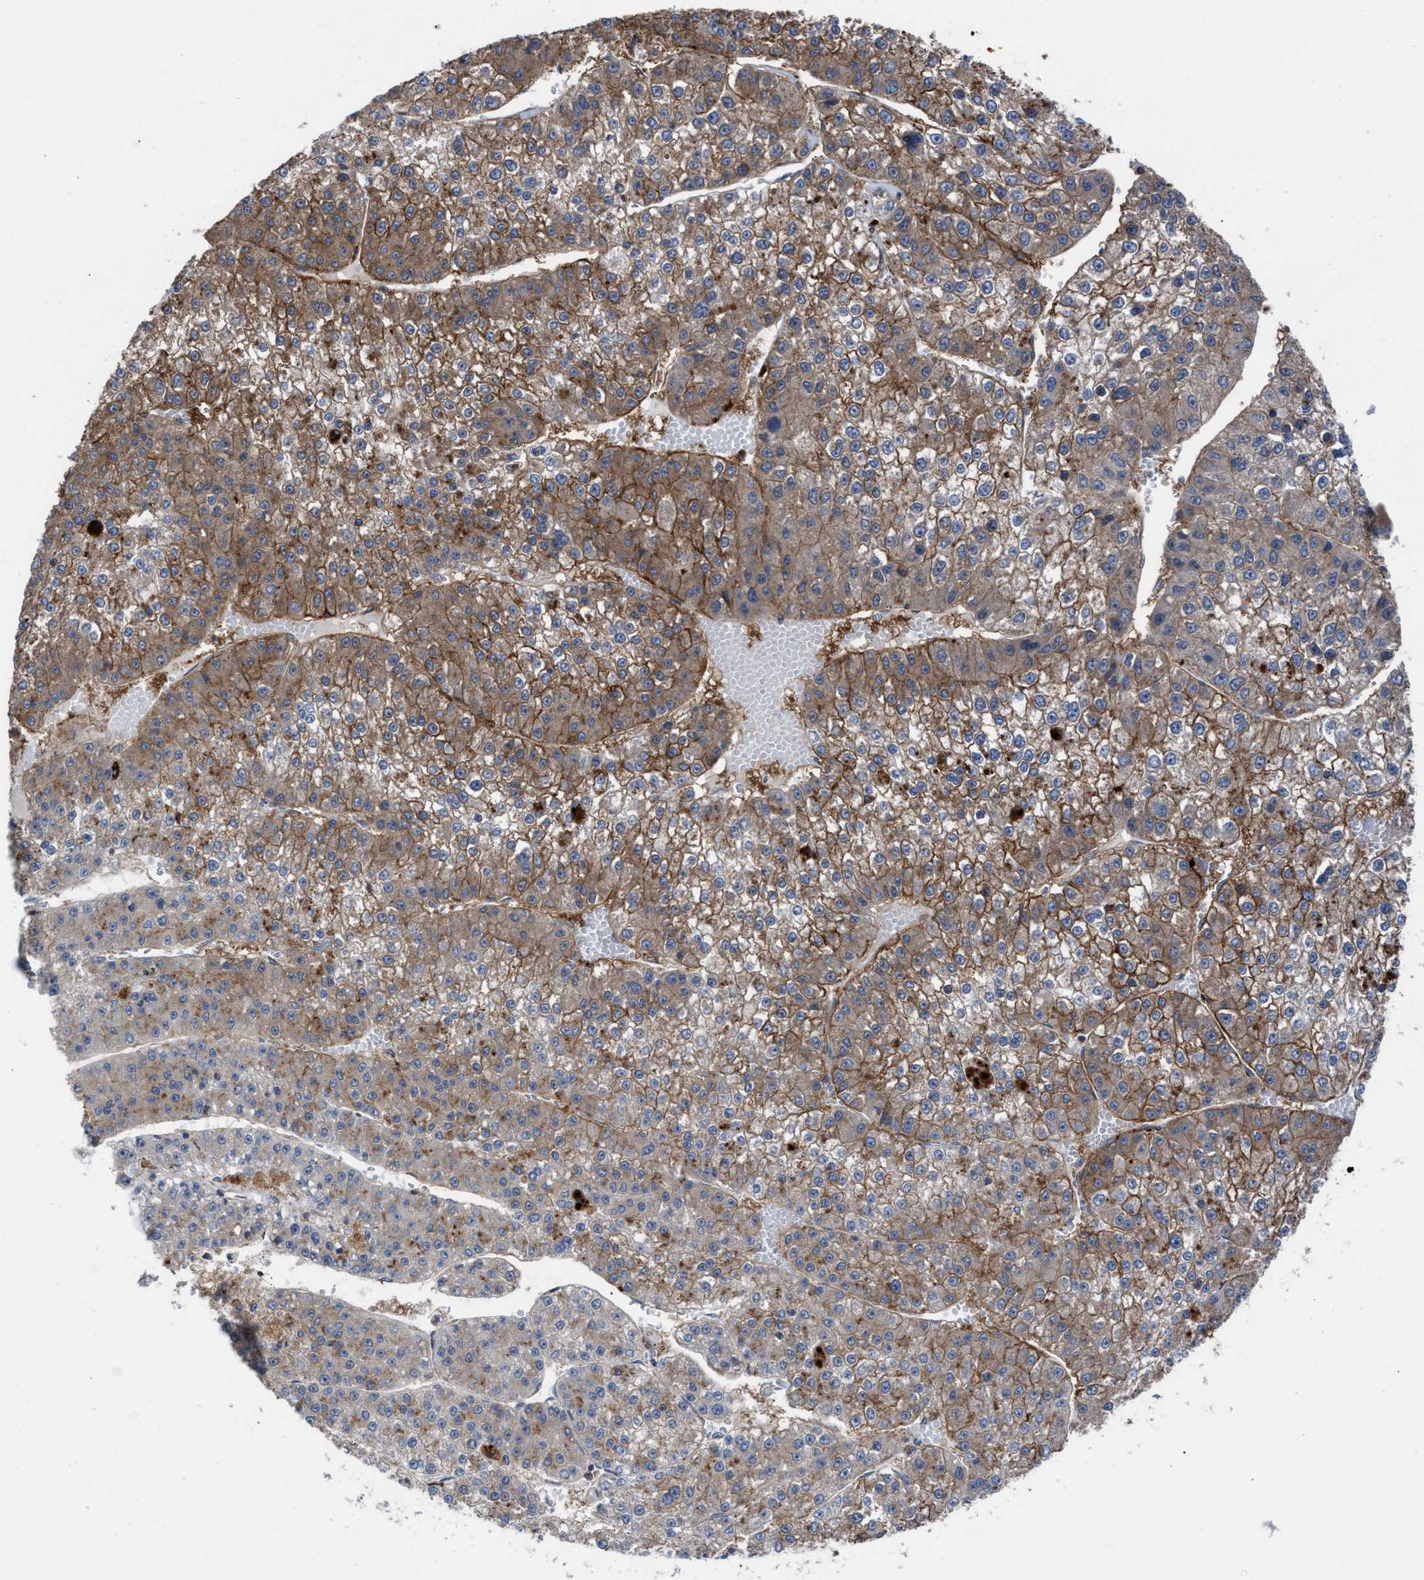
{"staining": {"intensity": "moderate", "quantity": ">75%", "location": "cytoplasmic/membranous"}, "tissue": "liver cancer", "cell_type": "Tumor cells", "image_type": "cancer", "snomed": [{"axis": "morphology", "description": "Carcinoma, Hepatocellular, NOS"}, {"axis": "topography", "description": "Liver"}], "caption": "An IHC histopathology image of neoplastic tissue is shown. Protein staining in brown labels moderate cytoplasmic/membranous positivity in liver cancer within tumor cells.", "gene": "TP53BP2", "patient": {"sex": "female", "age": 73}}